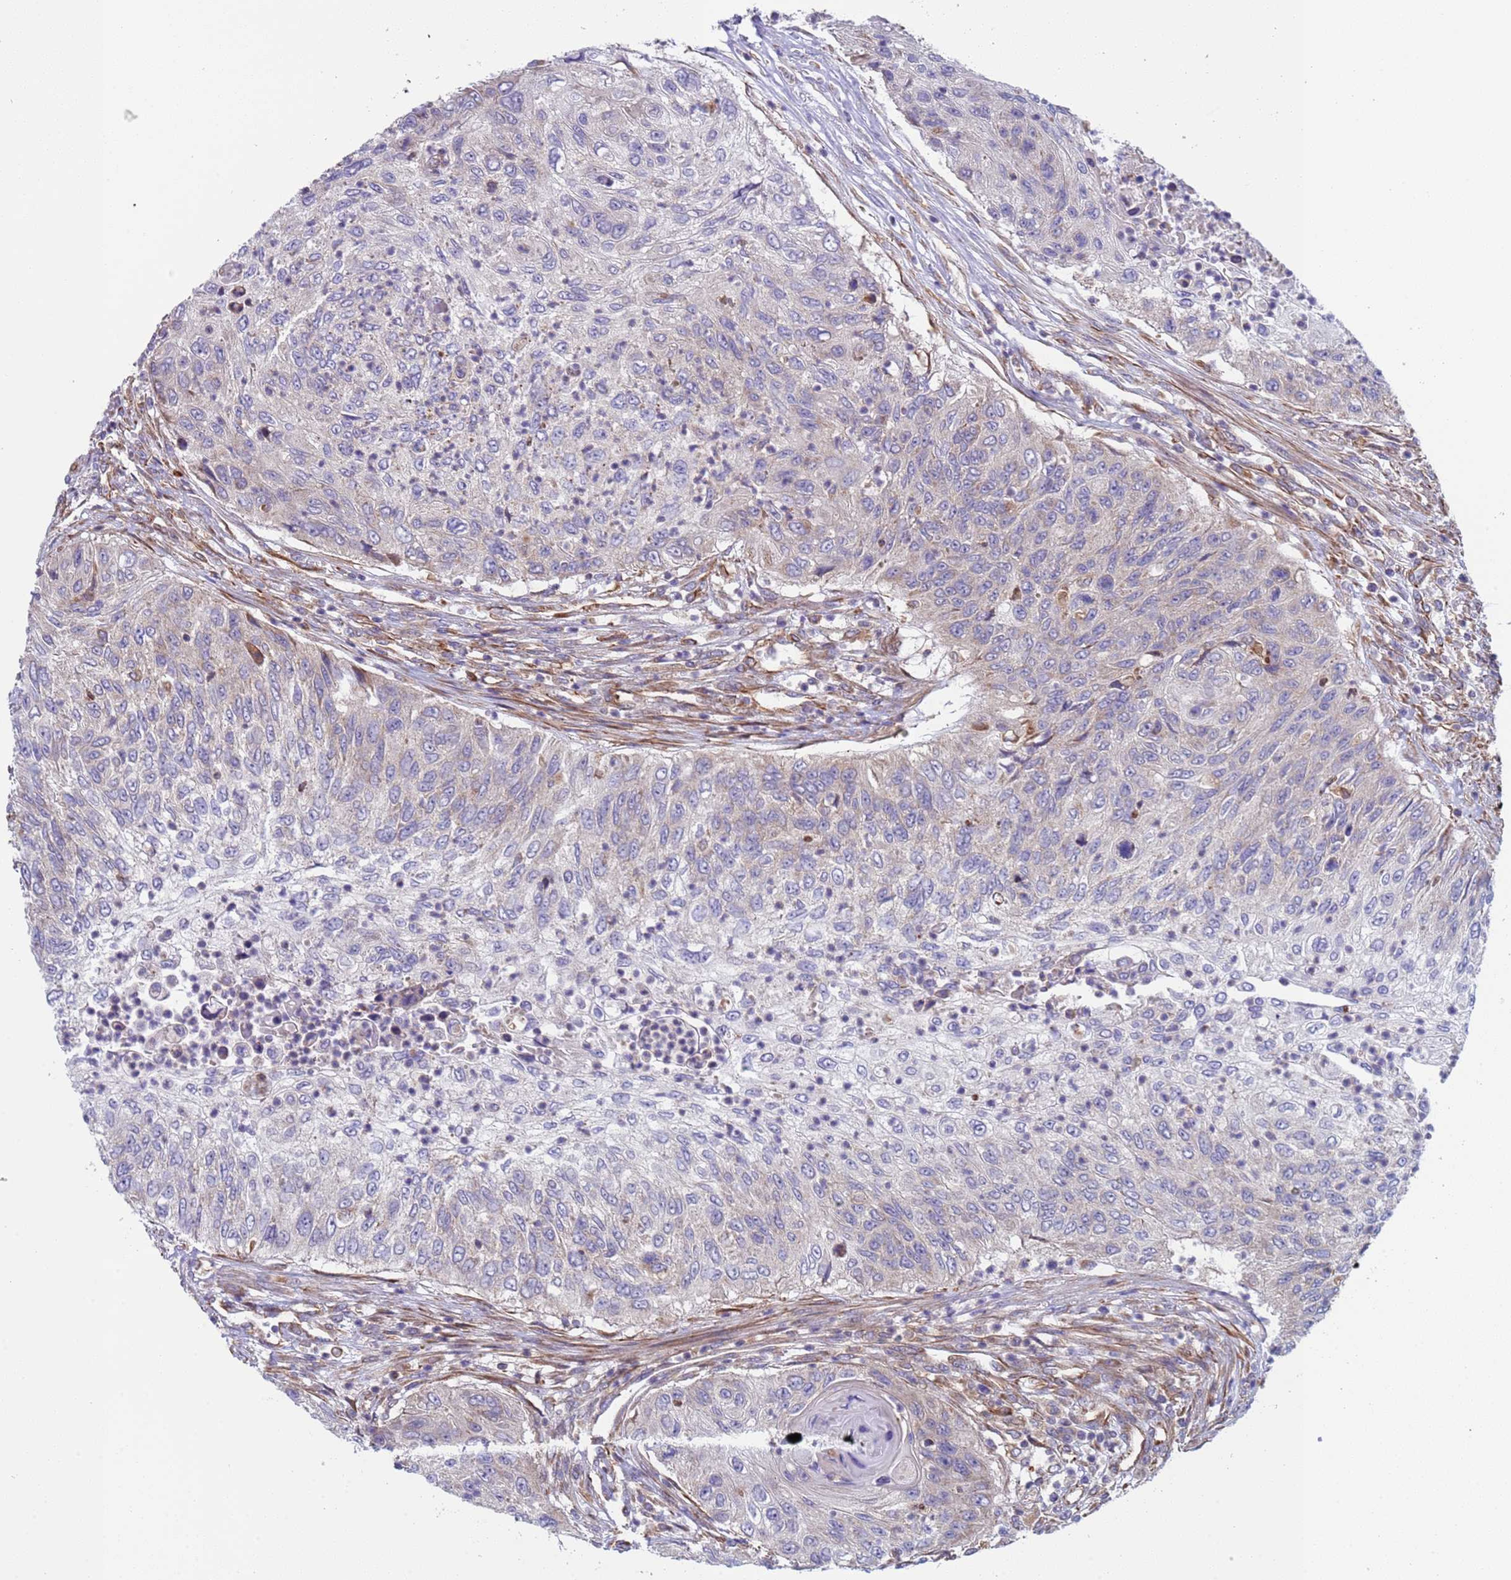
{"staining": {"intensity": "negative", "quantity": "none", "location": "none"}, "tissue": "urothelial cancer", "cell_type": "Tumor cells", "image_type": "cancer", "snomed": [{"axis": "morphology", "description": "Urothelial carcinoma, High grade"}, {"axis": "topography", "description": "Urinary bladder"}], "caption": "Immunohistochemical staining of urothelial carcinoma (high-grade) reveals no significant staining in tumor cells.", "gene": "NUDT12", "patient": {"sex": "female", "age": 60}}